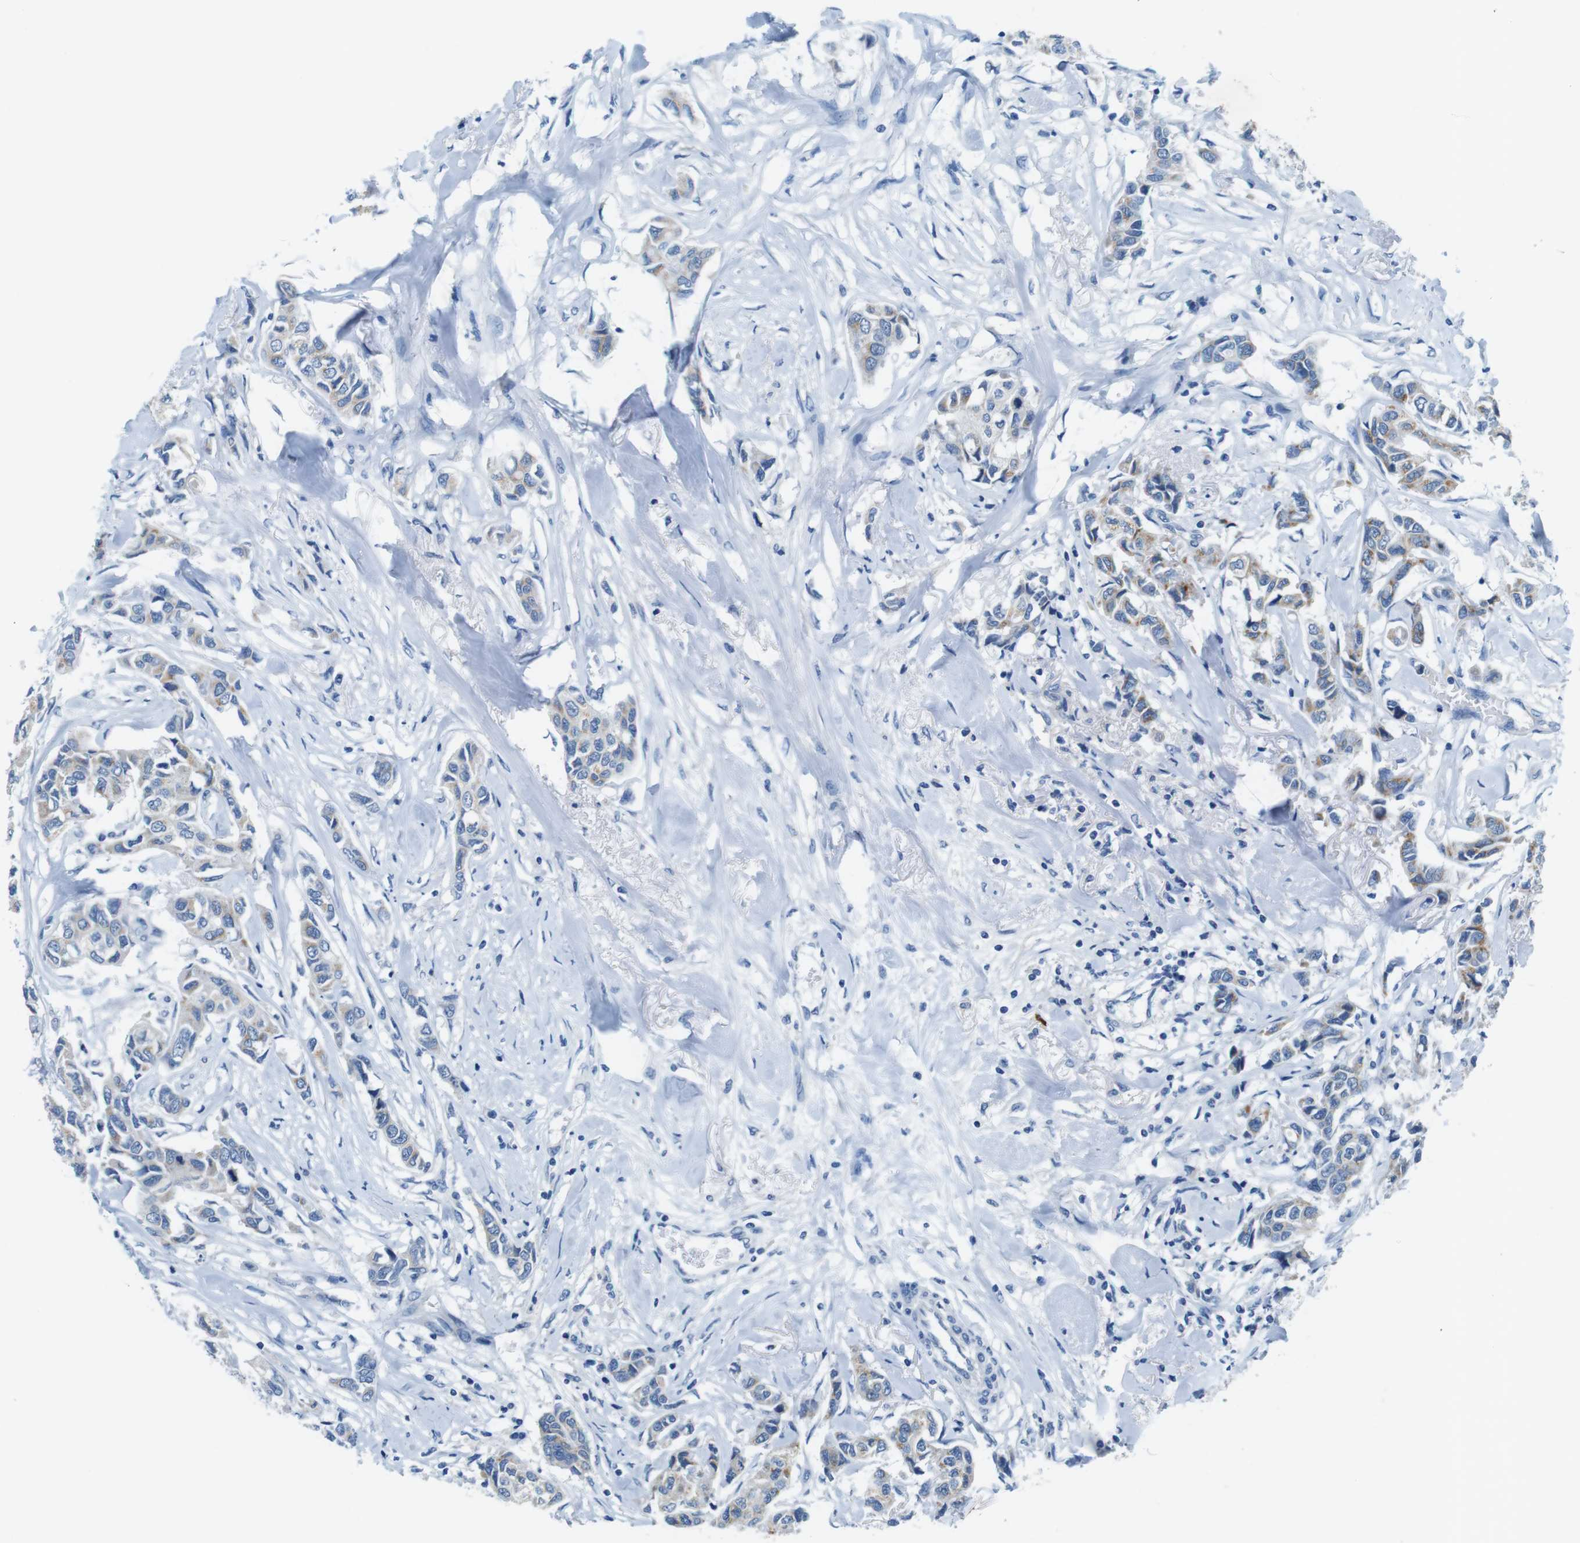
{"staining": {"intensity": "weak", "quantity": "<25%", "location": "cytoplasmic/membranous"}, "tissue": "breast cancer", "cell_type": "Tumor cells", "image_type": "cancer", "snomed": [{"axis": "morphology", "description": "Duct carcinoma"}, {"axis": "topography", "description": "Breast"}], "caption": "This is an immunohistochemistry (IHC) photomicrograph of human infiltrating ductal carcinoma (breast). There is no positivity in tumor cells.", "gene": "SLC35A3", "patient": {"sex": "female", "age": 80}}